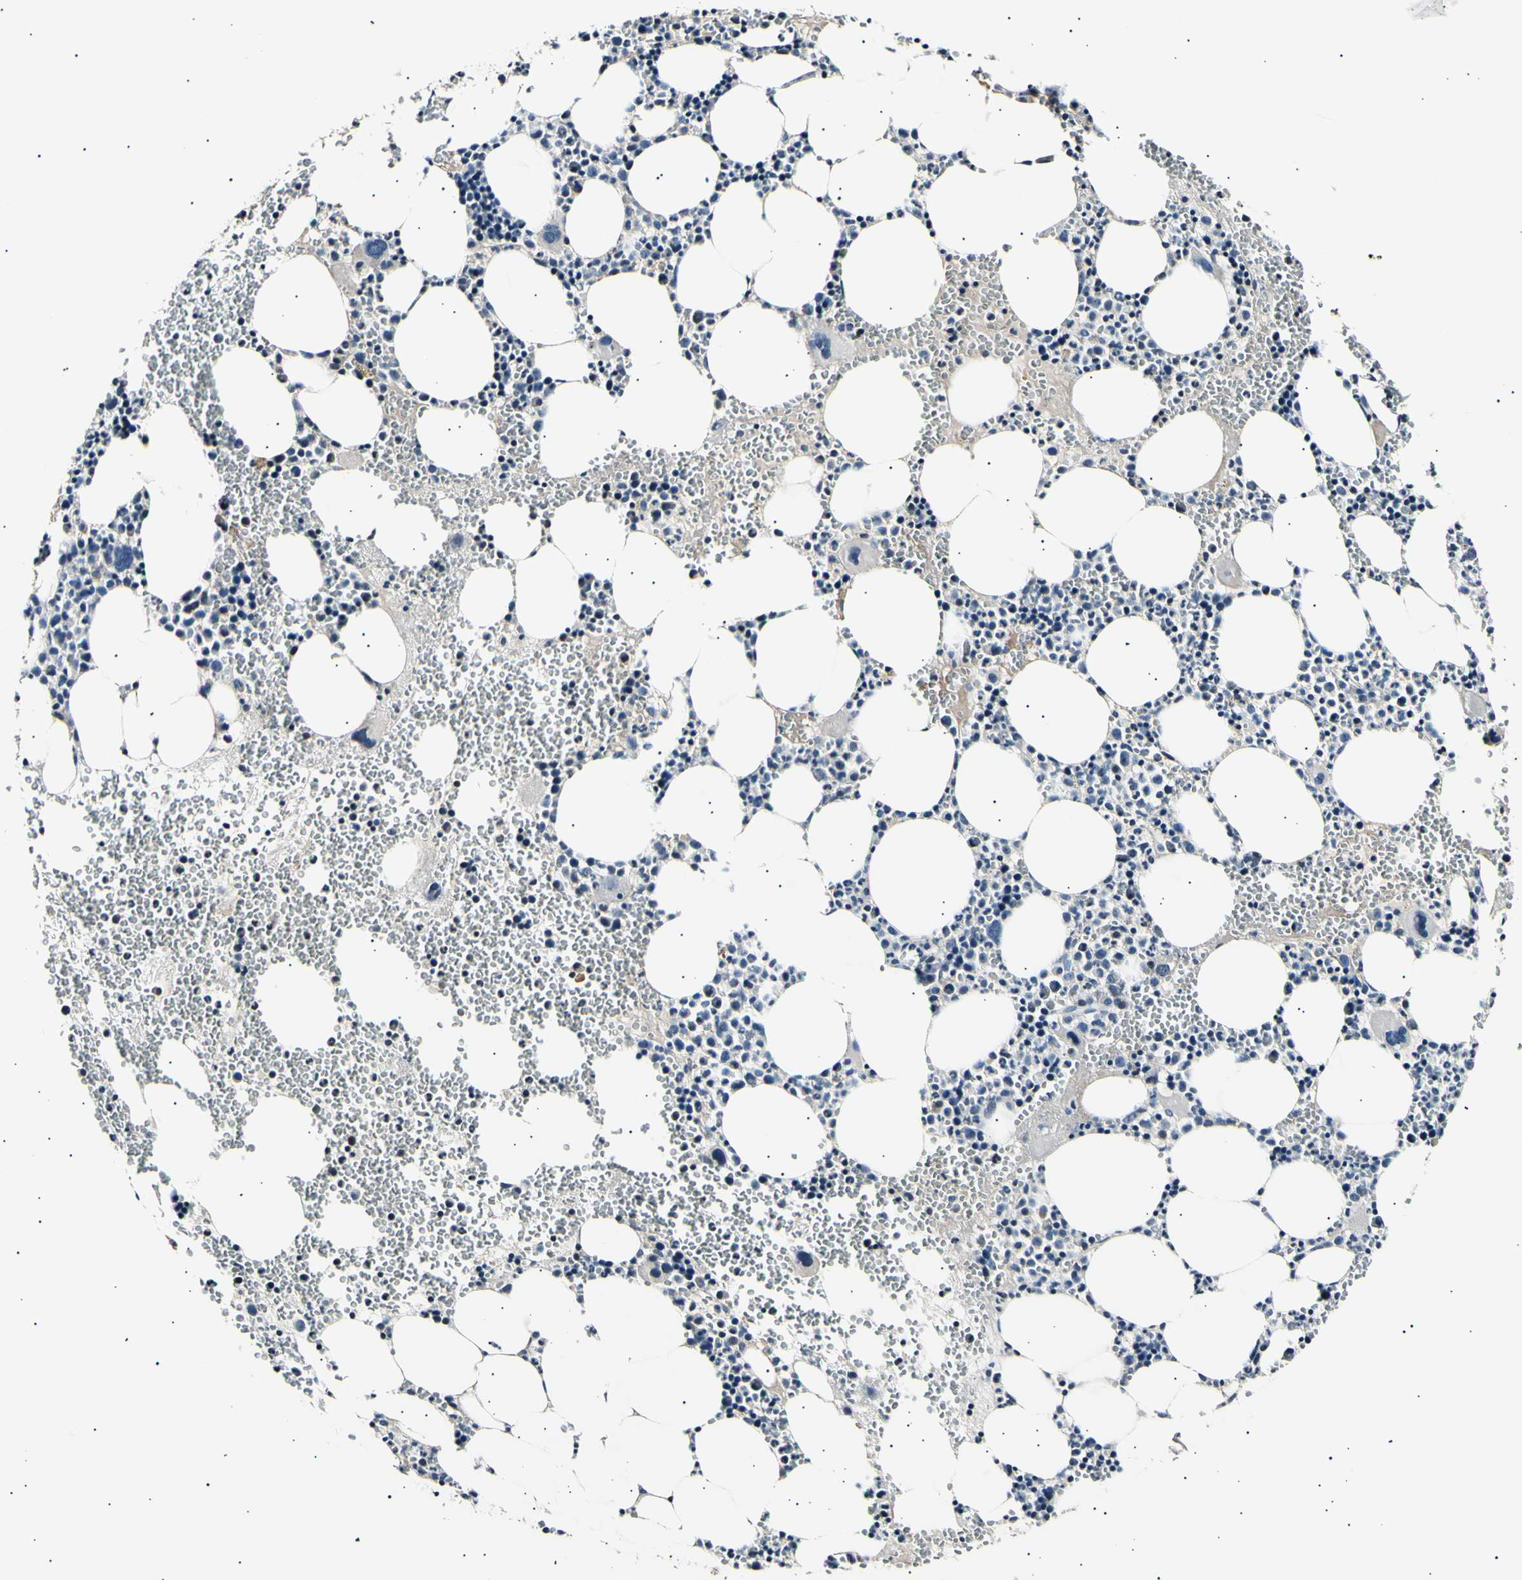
{"staining": {"intensity": "weak", "quantity": "<25%", "location": "cytoplasmic/membranous"}, "tissue": "bone marrow", "cell_type": "Hematopoietic cells", "image_type": "normal", "snomed": [{"axis": "morphology", "description": "Normal tissue, NOS"}, {"axis": "morphology", "description": "Inflammation, NOS"}, {"axis": "topography", "description": "Bone marrow"}], "caption": "Hematopoietic cells are negative for protein expression in normal human bone marrow. Brightfield microscopy of IHC stained with DAB (3,3'-diaminobenzidine) (brown) and hematoxylin (blue), captured at high magnification.", "gene": "ITGA6", "patient": {"sex": "female", "age": 76}}